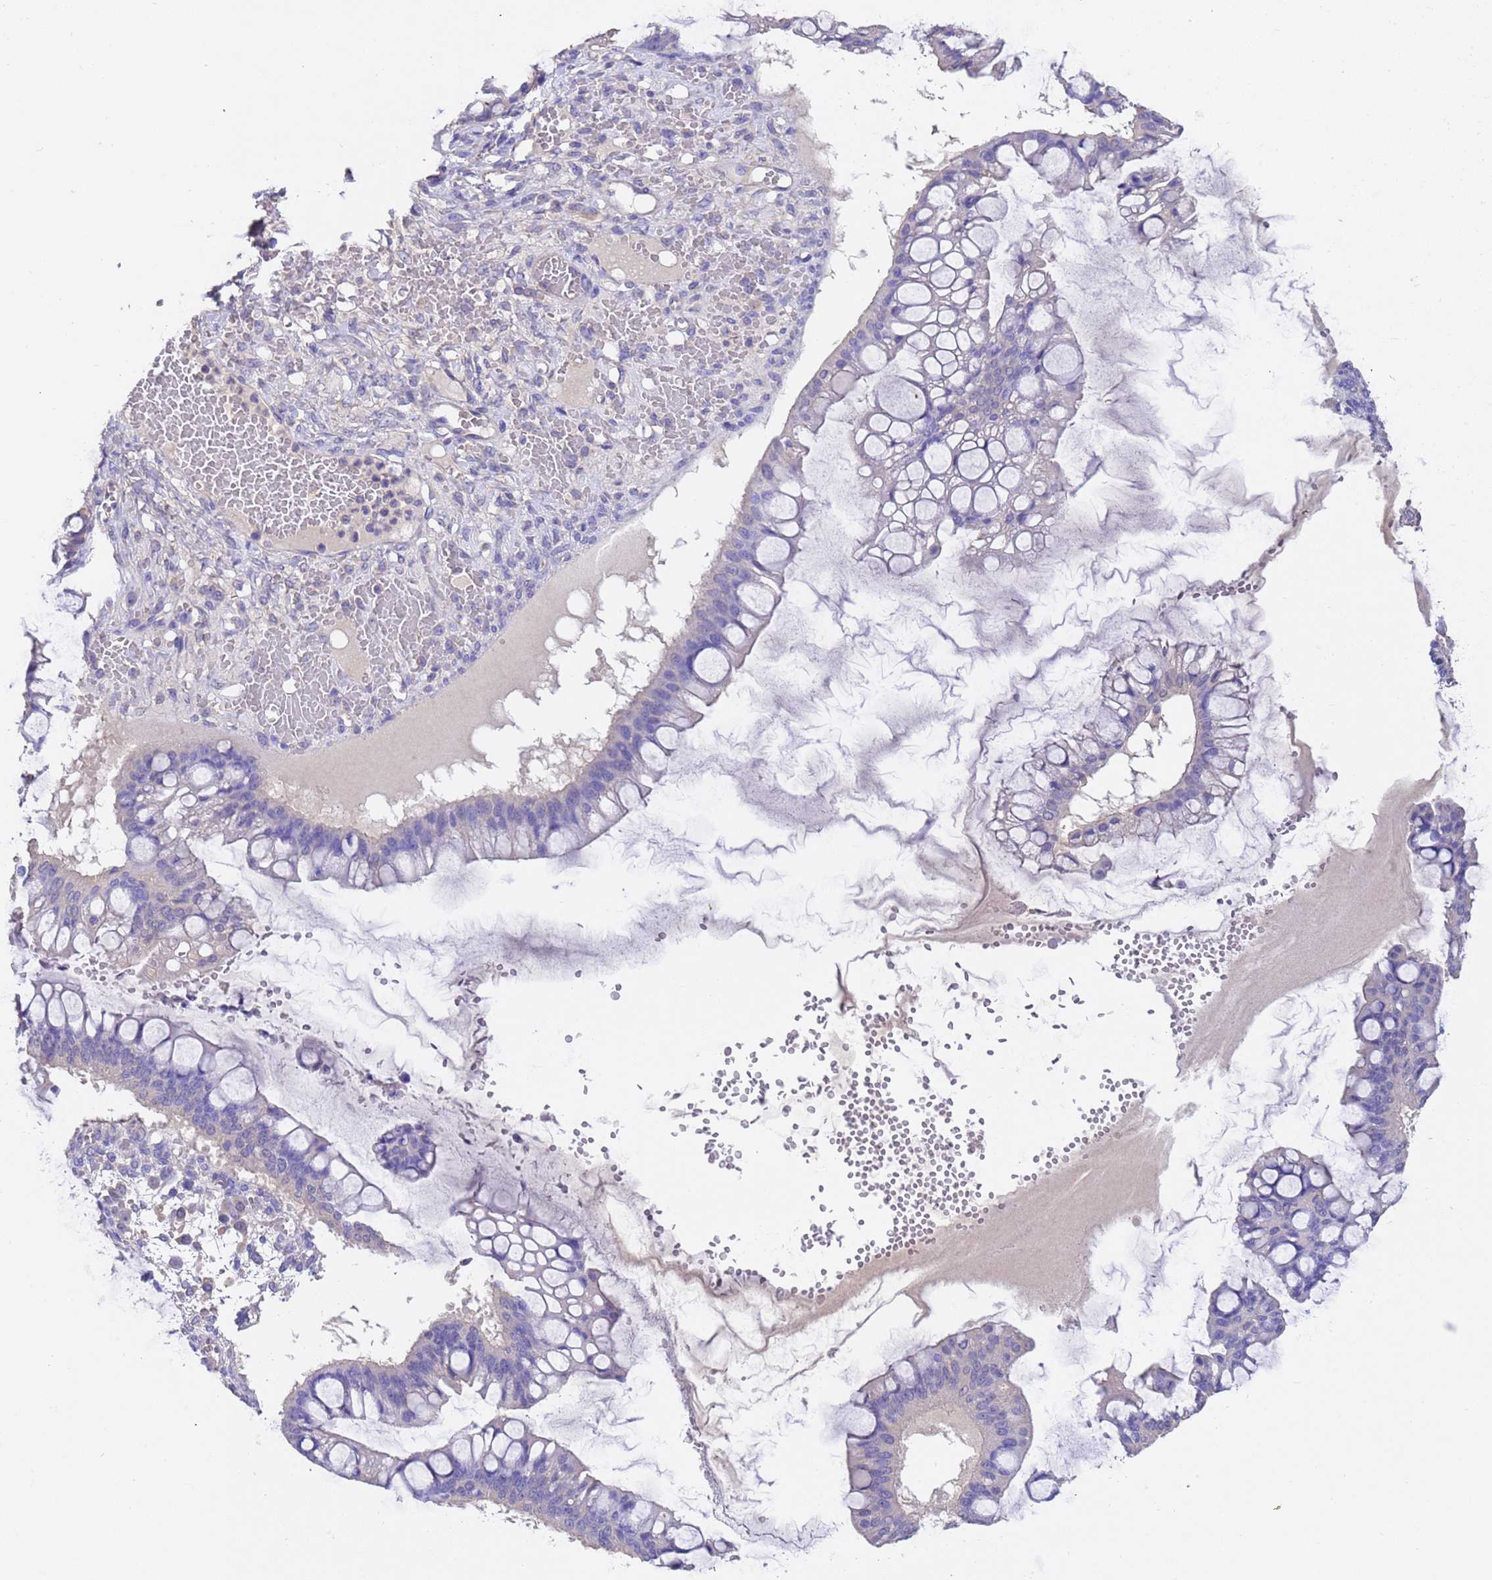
{"staining": {"intensity": "negative", "quantity": "none", "location": "none"}, "tissue": "ovarian cancer", "cell_type": "Tumor cells", "image_type": "cancer", "snomed": [{"axis": "morphology", "description": "Cystadenocarcinoma, mucinous, NOS"}, {"axis": "topography", "description": "Ovary"}], "caption": "A micrograph of ovarian cancer (mucinous cystadenocarcinoma) stained for a protein exhibits no brown staining in tumor cells. (DAB immunohistochemistry (IHC) with hematoxylin counter stain).", "gene": "SRL", "patient": {"sex": "female", "age": 73}}